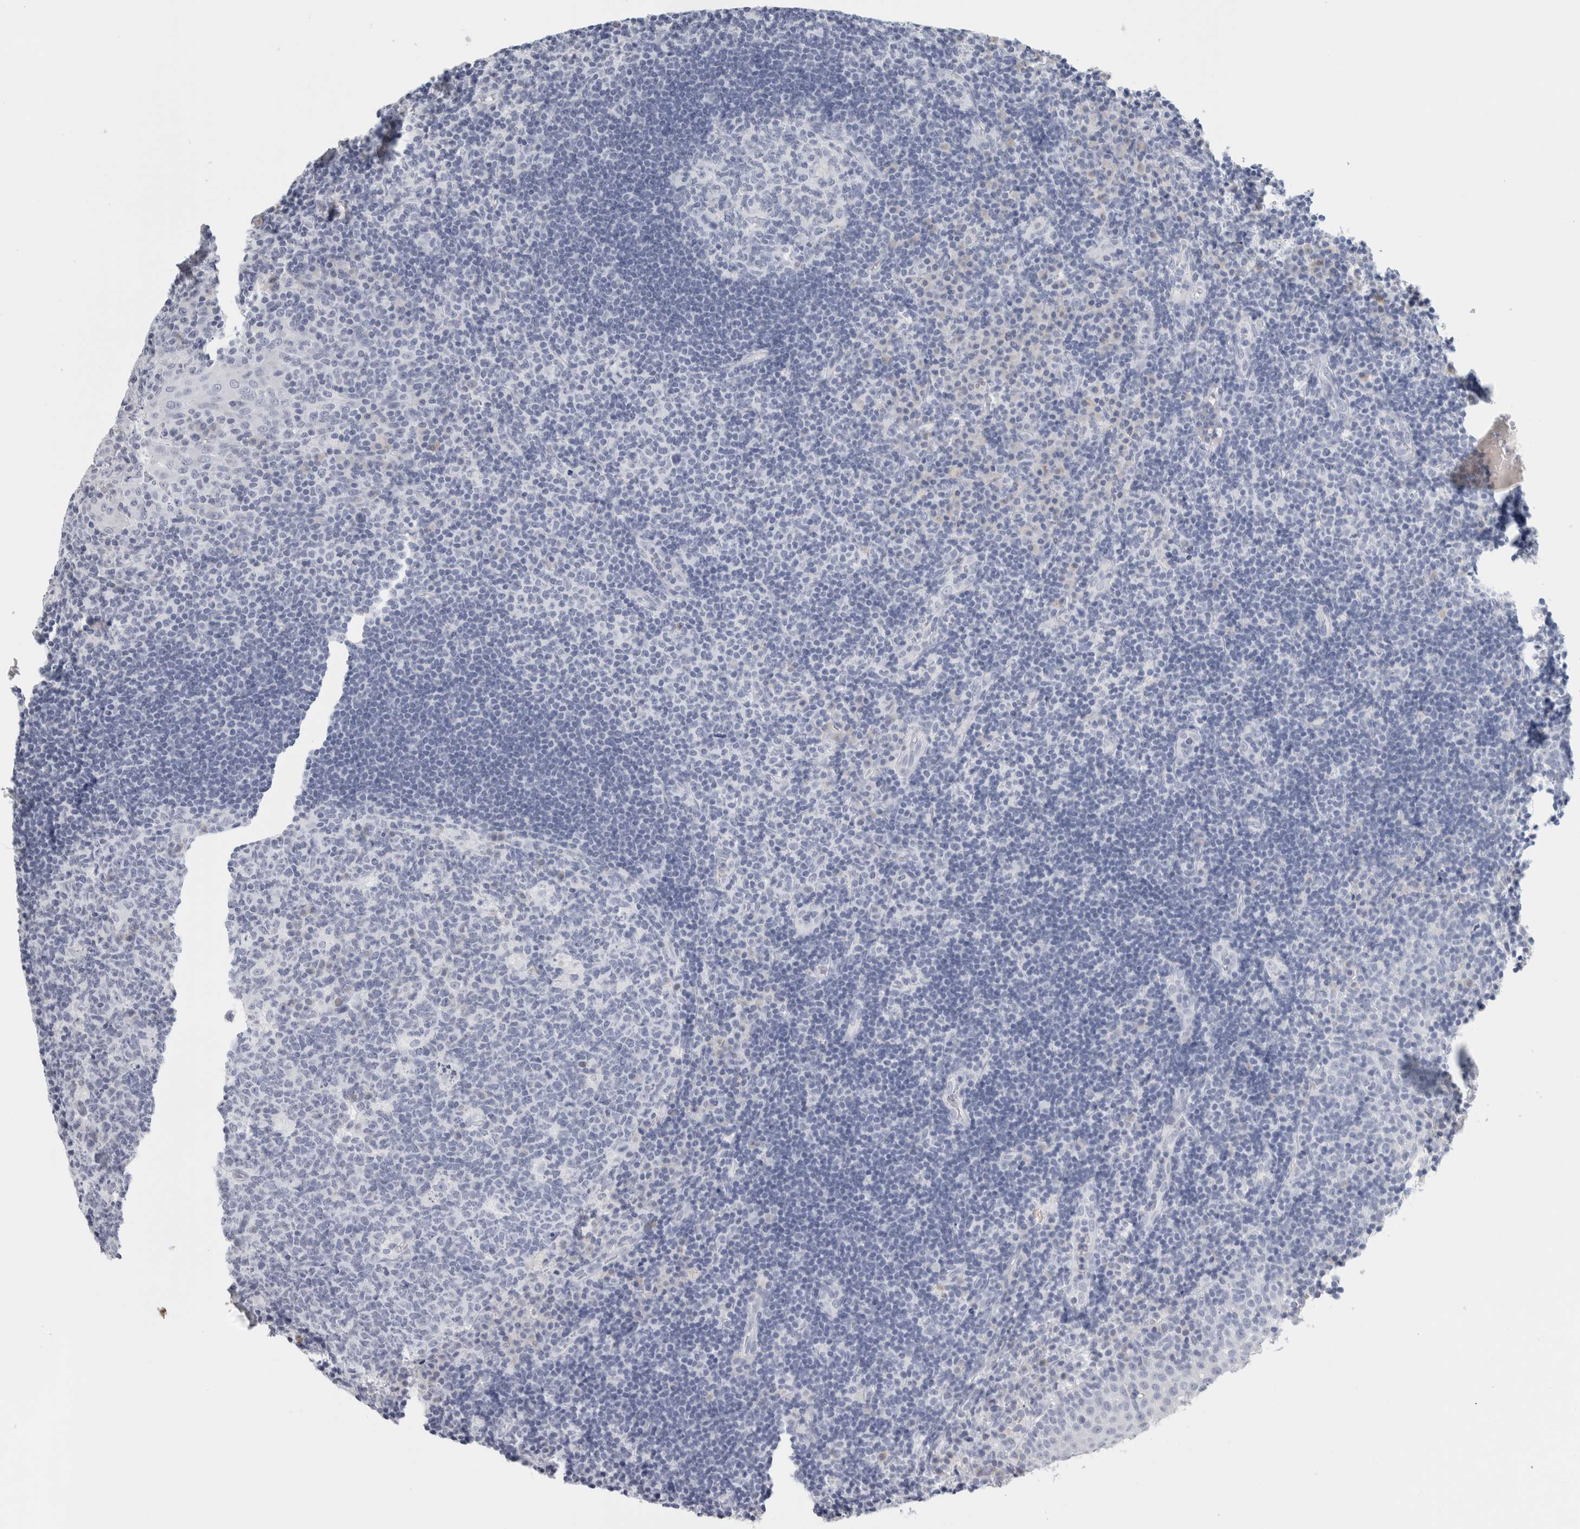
{"staining": {"intensity": "negative", "quantity": "none", "location": "none"}, "tissue": "tonsil", "cell_type": "Germinal center cells", "image_type": "normal", "snomed": [{"axis": "morphology", "description": "Normal tissue, NOS"}, {"axis": "topography", "description": "Tonsil"}], "caption": "DAB (3,3'-diaminobenzidine) immunohistochemical staining of unremarkable tonsil exhibits no significant staining in germinal center cells. Brightfield microscopy of immunohistochemistry stained with DAB (3,3'-diaminobenzidine) (brown) and hematoxylin (blue), captured at high magnification.", "gene": "TSPAN8", "patient": {"sex": "female", "age": 40}}